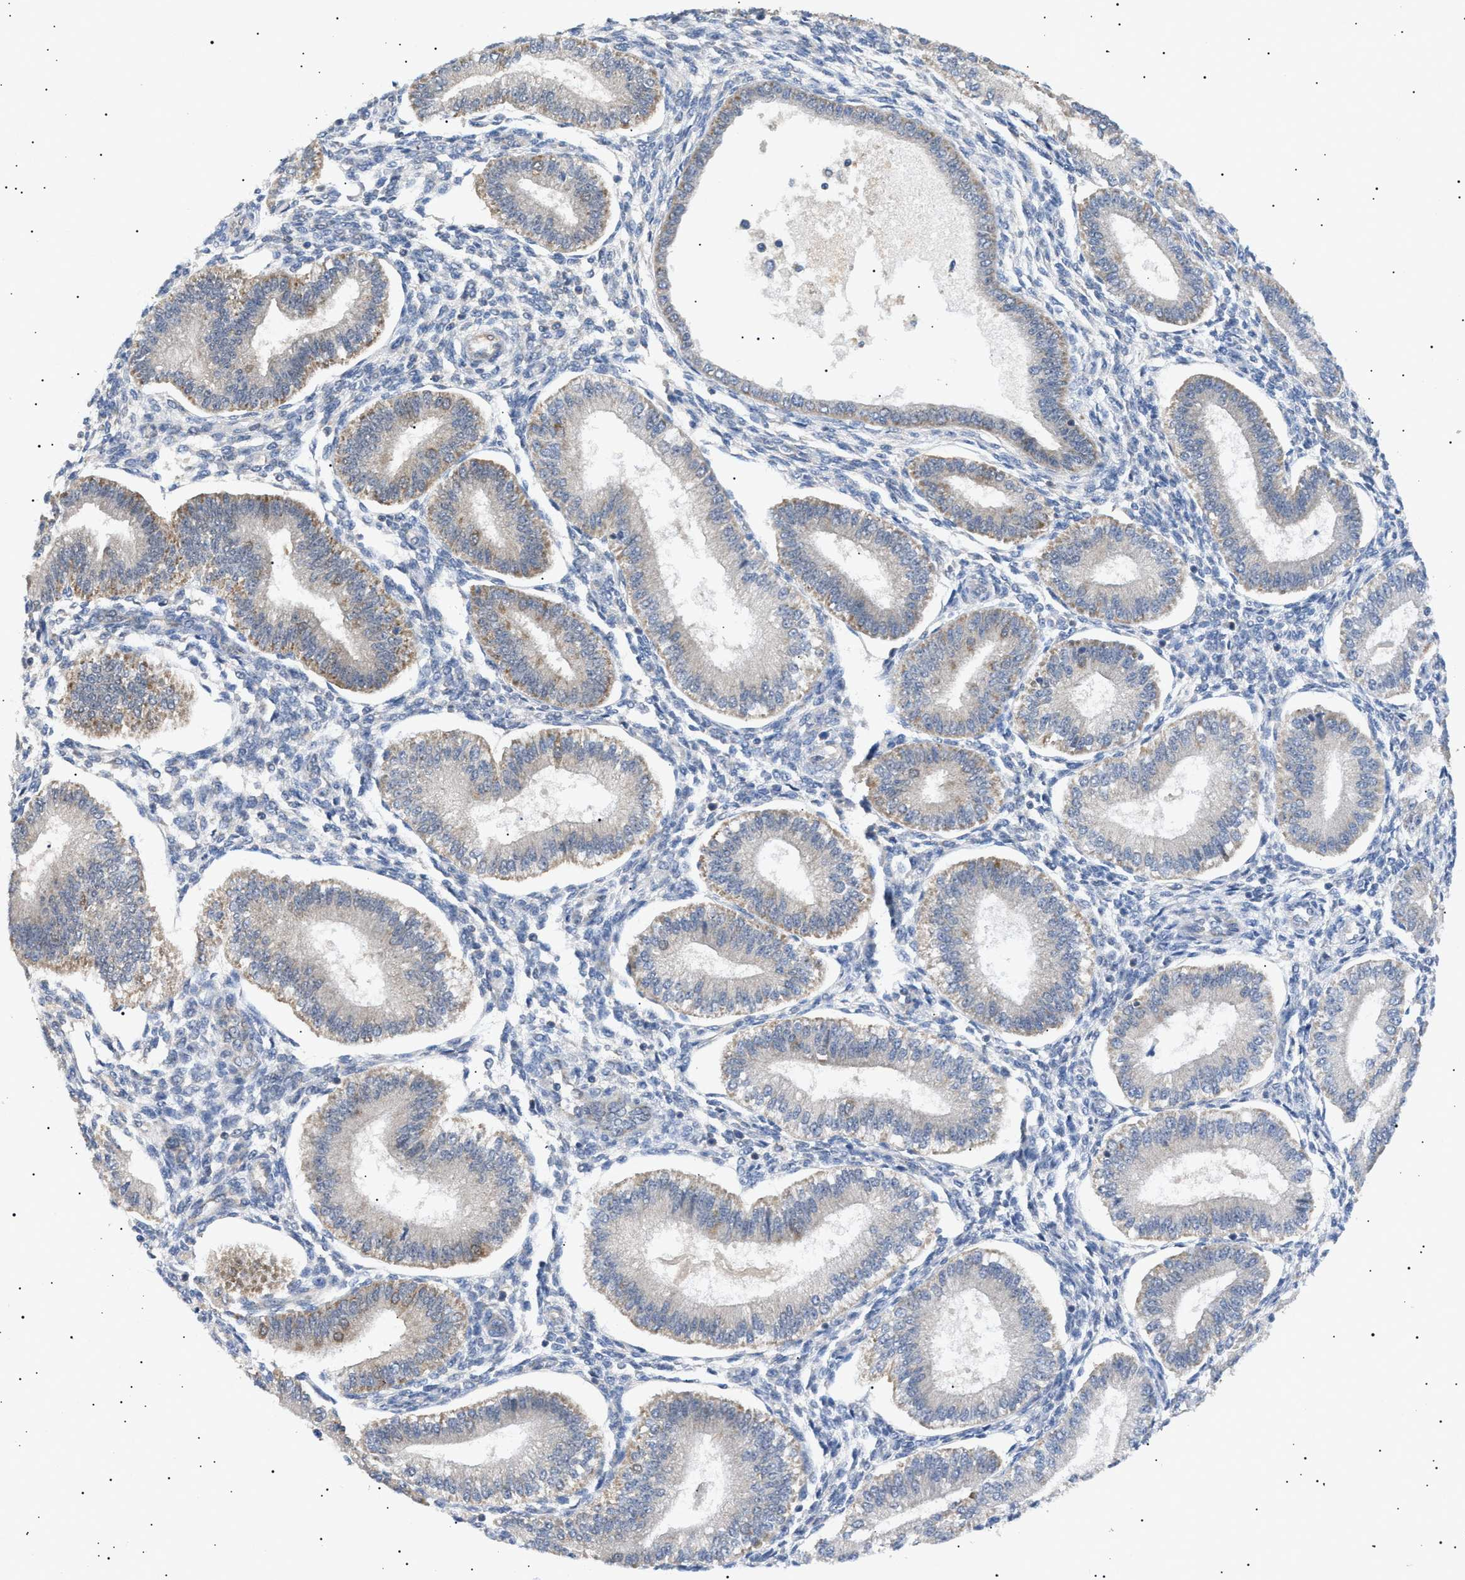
{"staining": {"intensity": "weak", "quantity": "<25%", "location": "cytoplasmic/membranous"}, "tissue": "endometrium", "cell_type": "Cells in endometrial stroma", "image_type": "normal", "snomed": [{"axis": "morphology", "description": "Normal tissue, NOS"}, {"axis": "topography", "description": "Endometrium"}], "caption": "High power microscopy histopathology image of an immunohistochemistry (IHC) histopathology image of benign endometrium, revealing no significant positivity in cells in endometrial stroma. (DAB (3,3'-diaminobenzidine) immunohistochemistry, high magnification).", "gene": "SIRT5", "patient": {"sex": "female", "age": 39}}